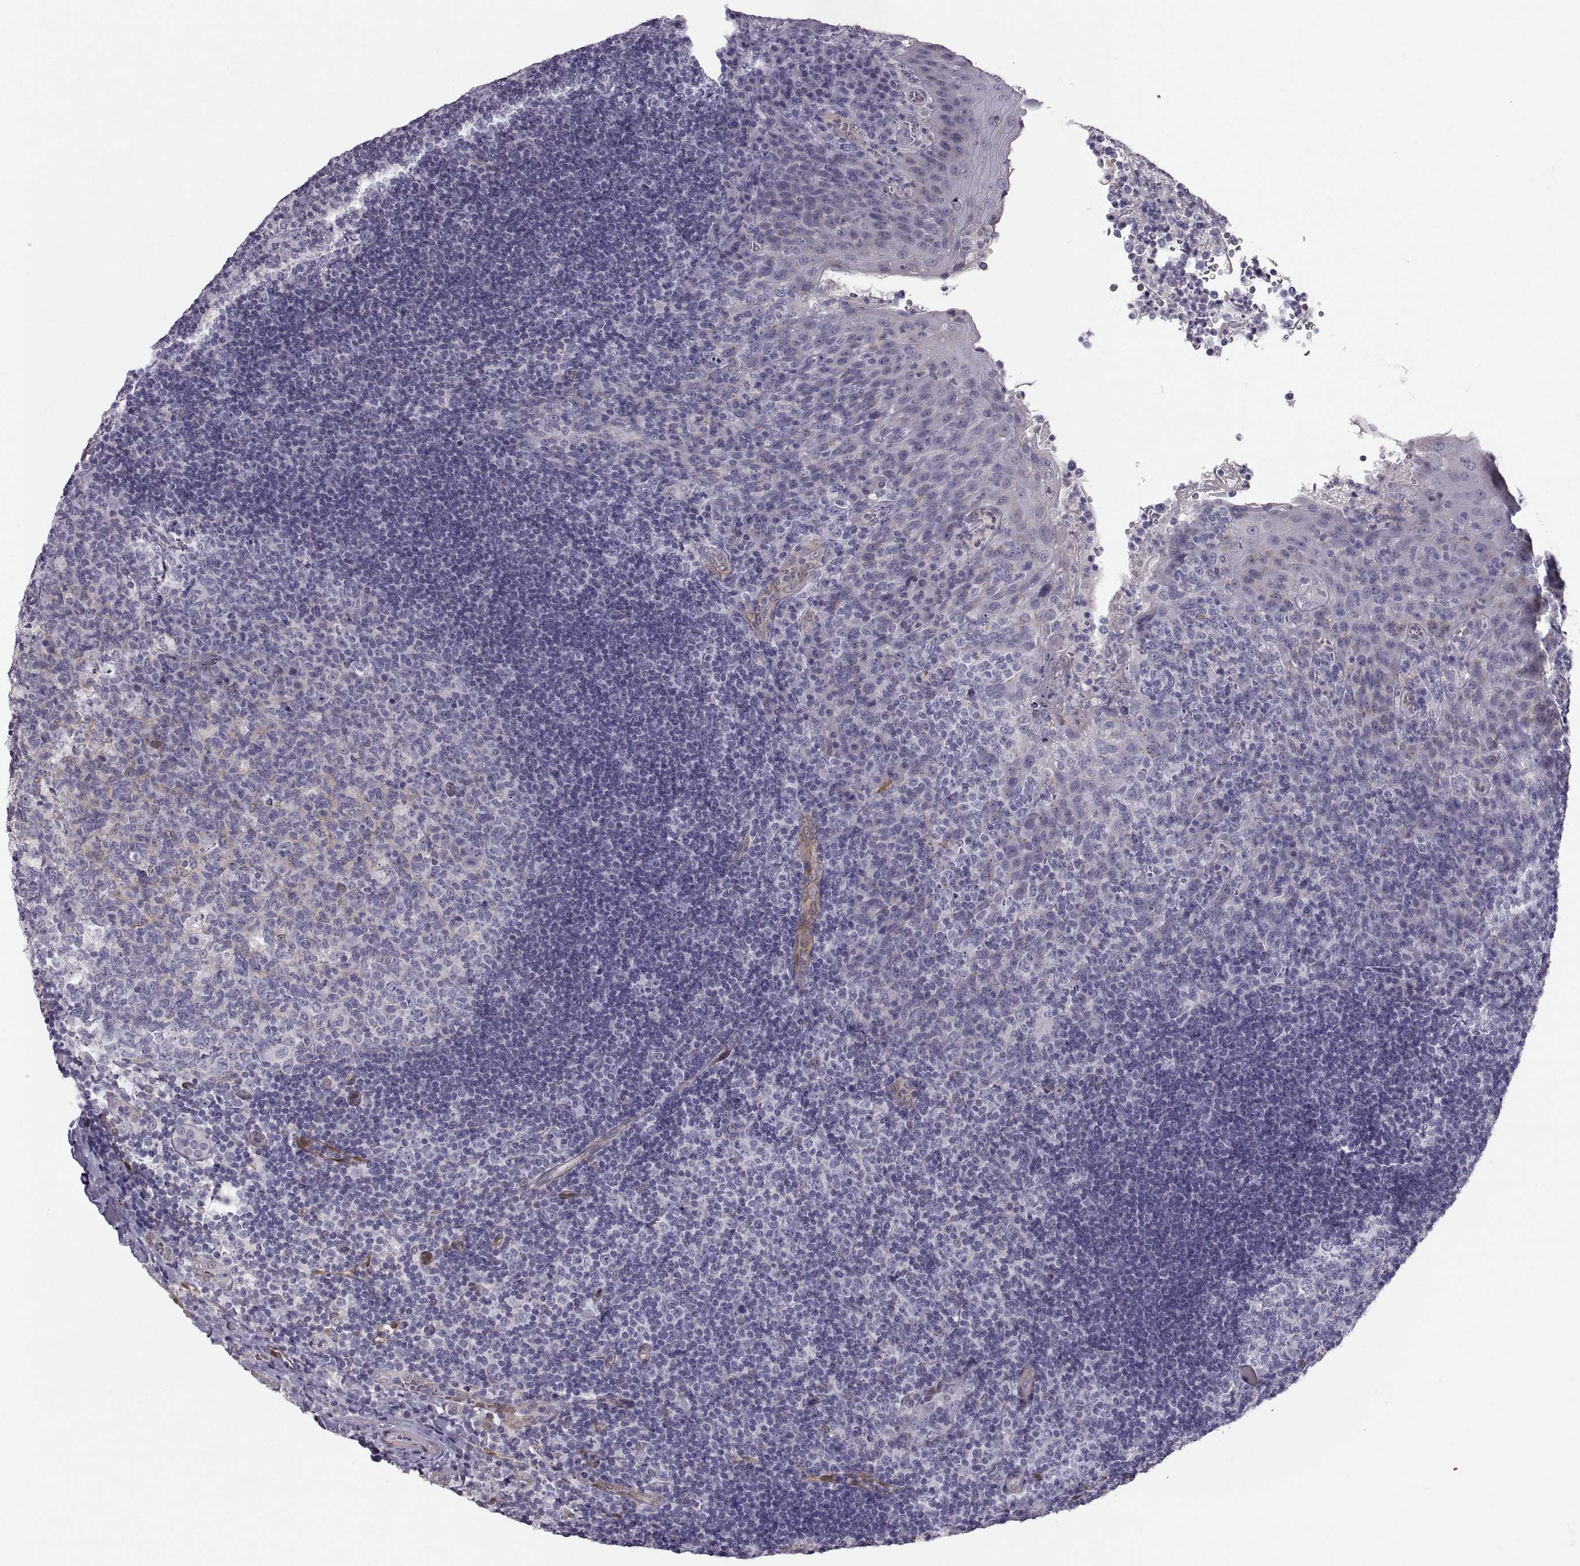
{"staining": {"intensity": "negative", "quantity": "none", "location": "none"}, "tissue": "tonsil", "cell_type": "Germinal center cells", "image_type": "normal", "snomed": [{"axis": "morphology", "description": "Normal tissue, NOS"}, {"axis": "topography", "description": "Tonsil"}], "caption": "DAB (3,3'-diaminobenzidine) immunohistochemical staining of unremarkable human tonsil demonstrates no significant expression in germinal center cells. The staining was performed using DAB (3,3'-diaminobenzidine) to visualize the protein expression in brown, while the nuclei were stained in blue with hematoxylin (Magnification: 20x).", "gene": "PGM5", "patient": {"sex": "male", "age": 17}}